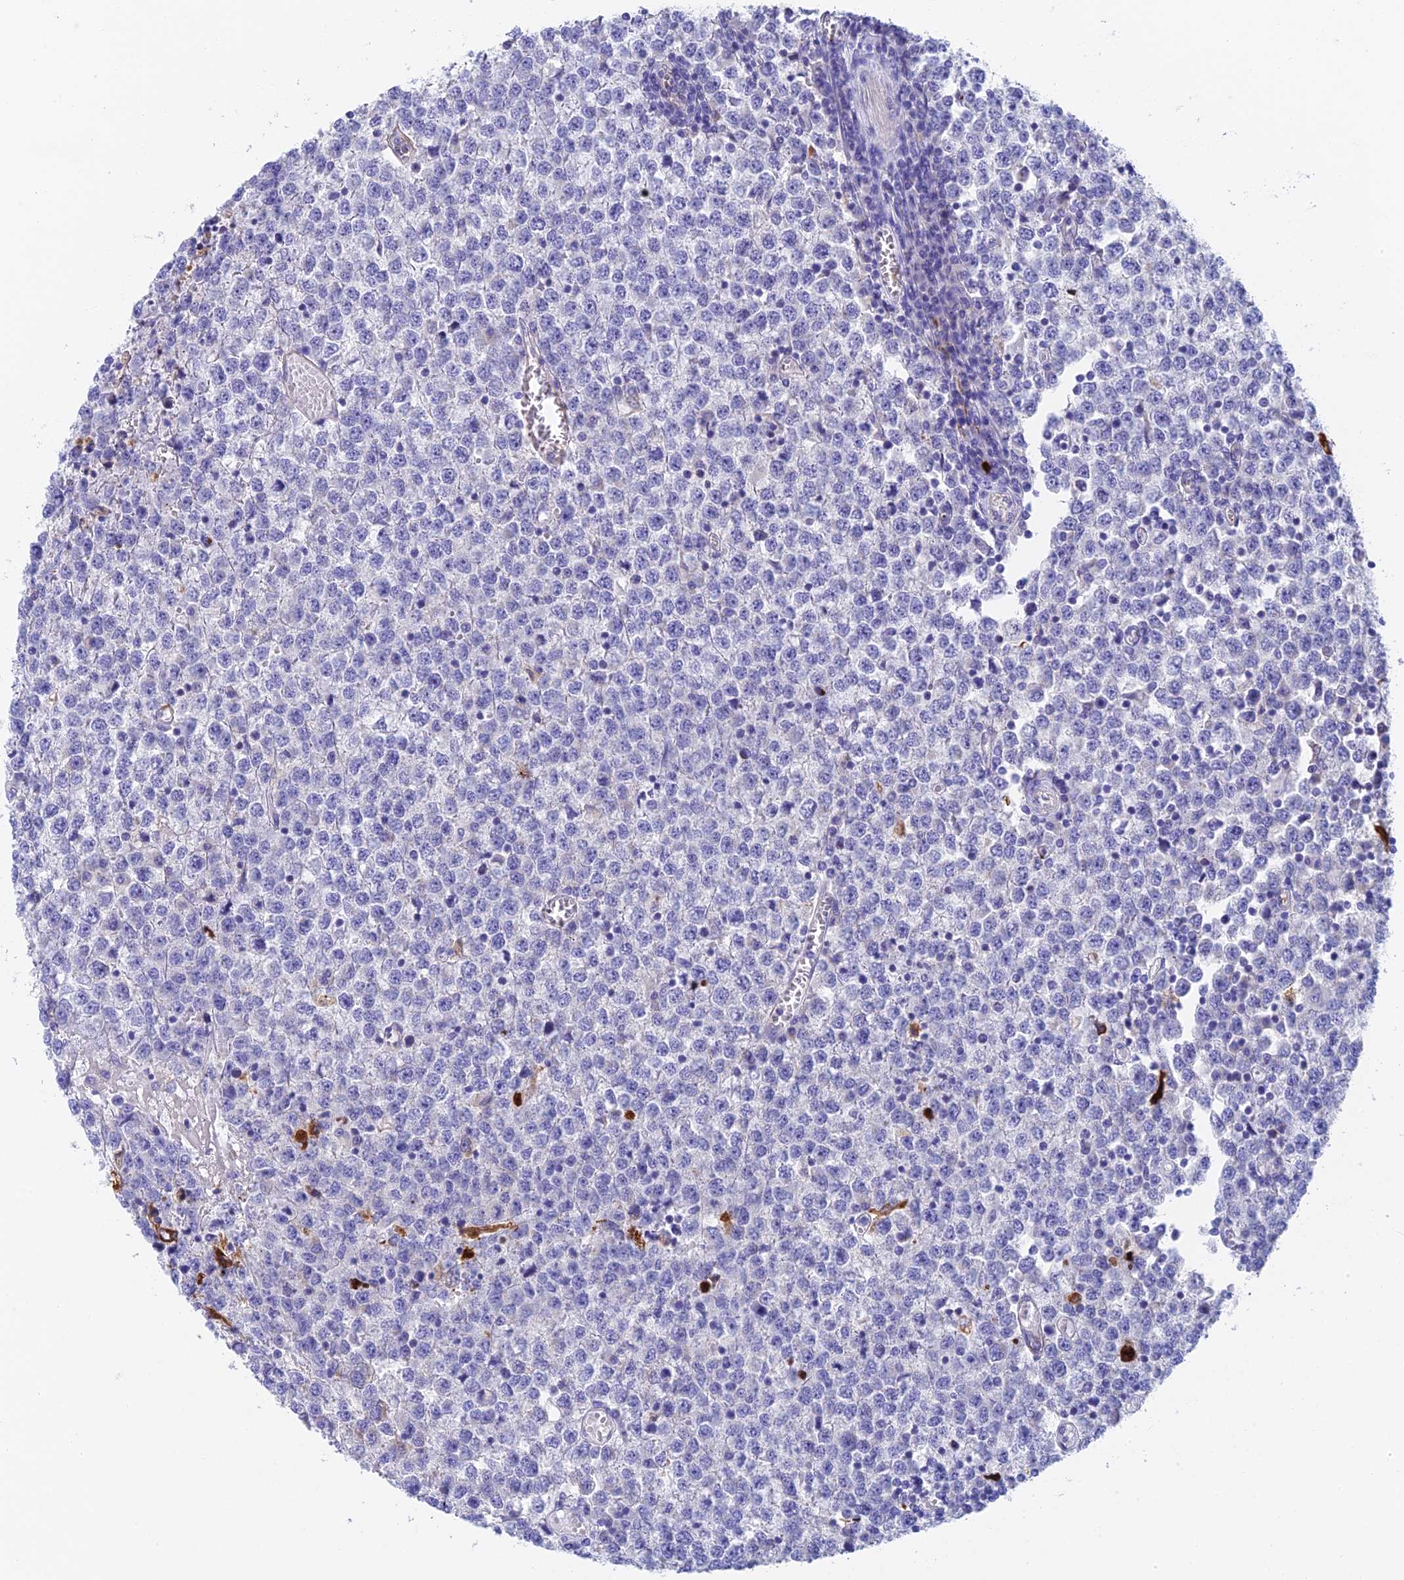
{"staining": {"intensity": "negative", "quantity": "none", "location": "none"}, "tissue": "testis cancer", "cell_type": "Tumor cells", "image_type": "cancer", "snomed": [{"axis": "morphology", "description": "Seminoma, NOS"}, {"axis": "topography", "description": "Testis"}], "caption": "Immunohistochemical staining of human testis seminoma reveals no significant positivity in tumor cells.", "gene": "ADAMTS13", "patient": {"sex": "male", "age": 65}}